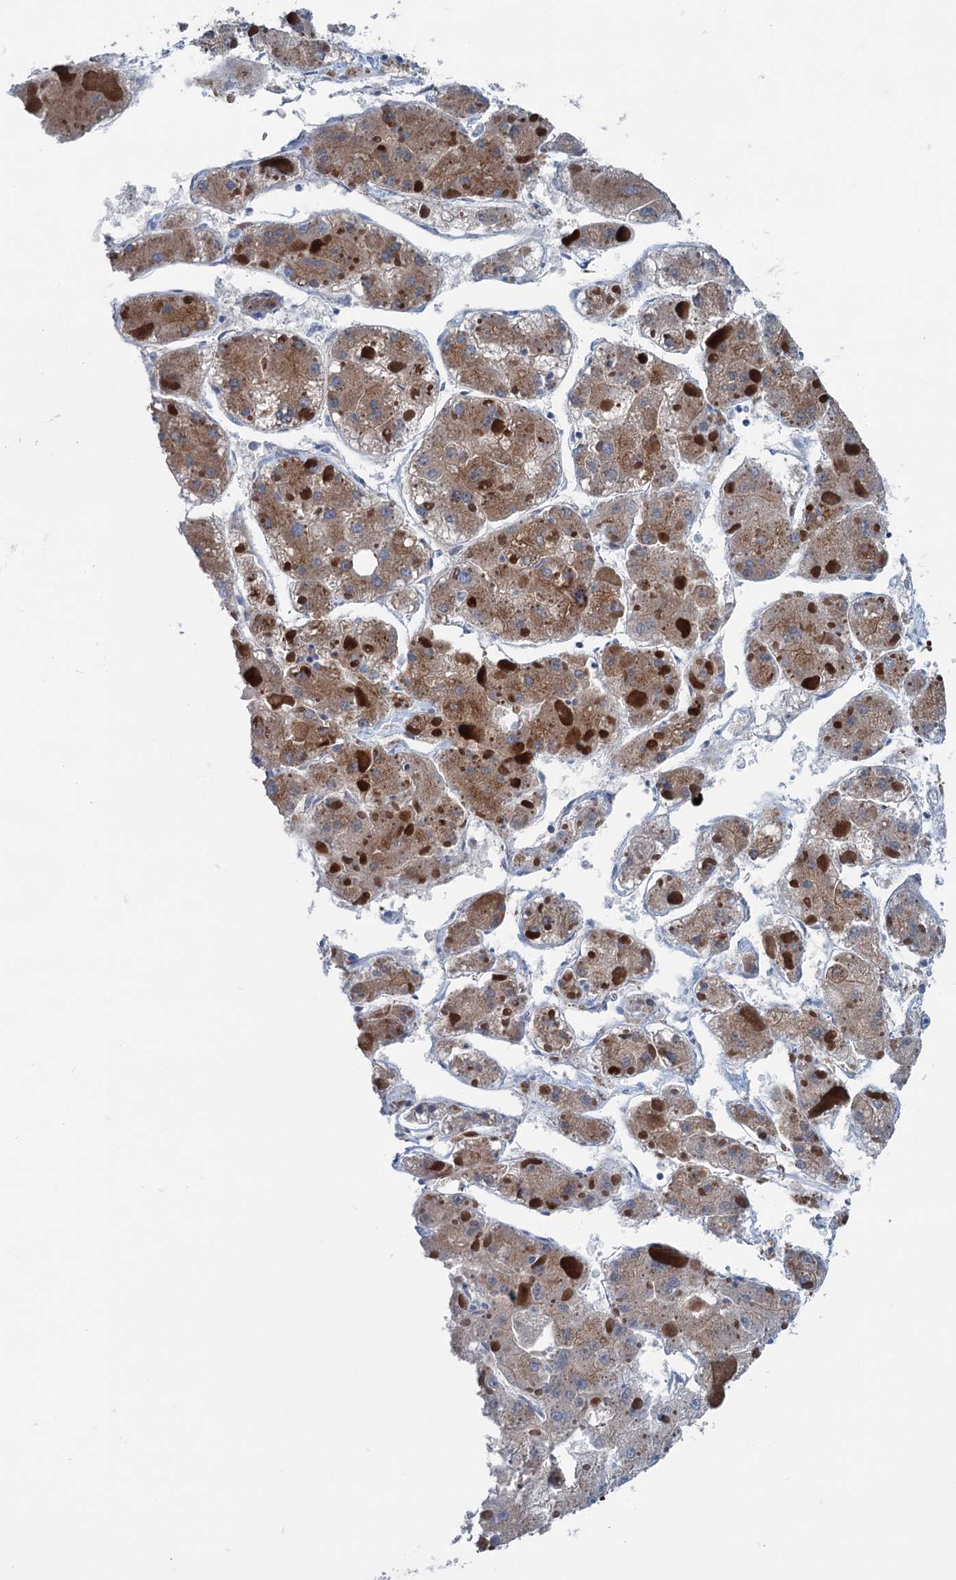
{"staining": {"intensity": "moderate", "quantity": ">75%", "location": "cytoplasmic/membranous"}, "tissue": "liver cancer", "cell_type": "Tumor cells", "image_type": "cancer", "snomed": [{"axis": "morphology", "description": "Carcinoma, Hepatocellular, NOS"}, {"axis": "topography", "description": "Liver"}], "caption": "Immunohistochemical staining of human liver cancer (hepatocellular carcinoma) reveals moderate cytoplasmic/membranous protein expression in about >75% of tumor cells.", "gene": "CALCOCO1", "patient": {"sex": "female", "age": 73}}